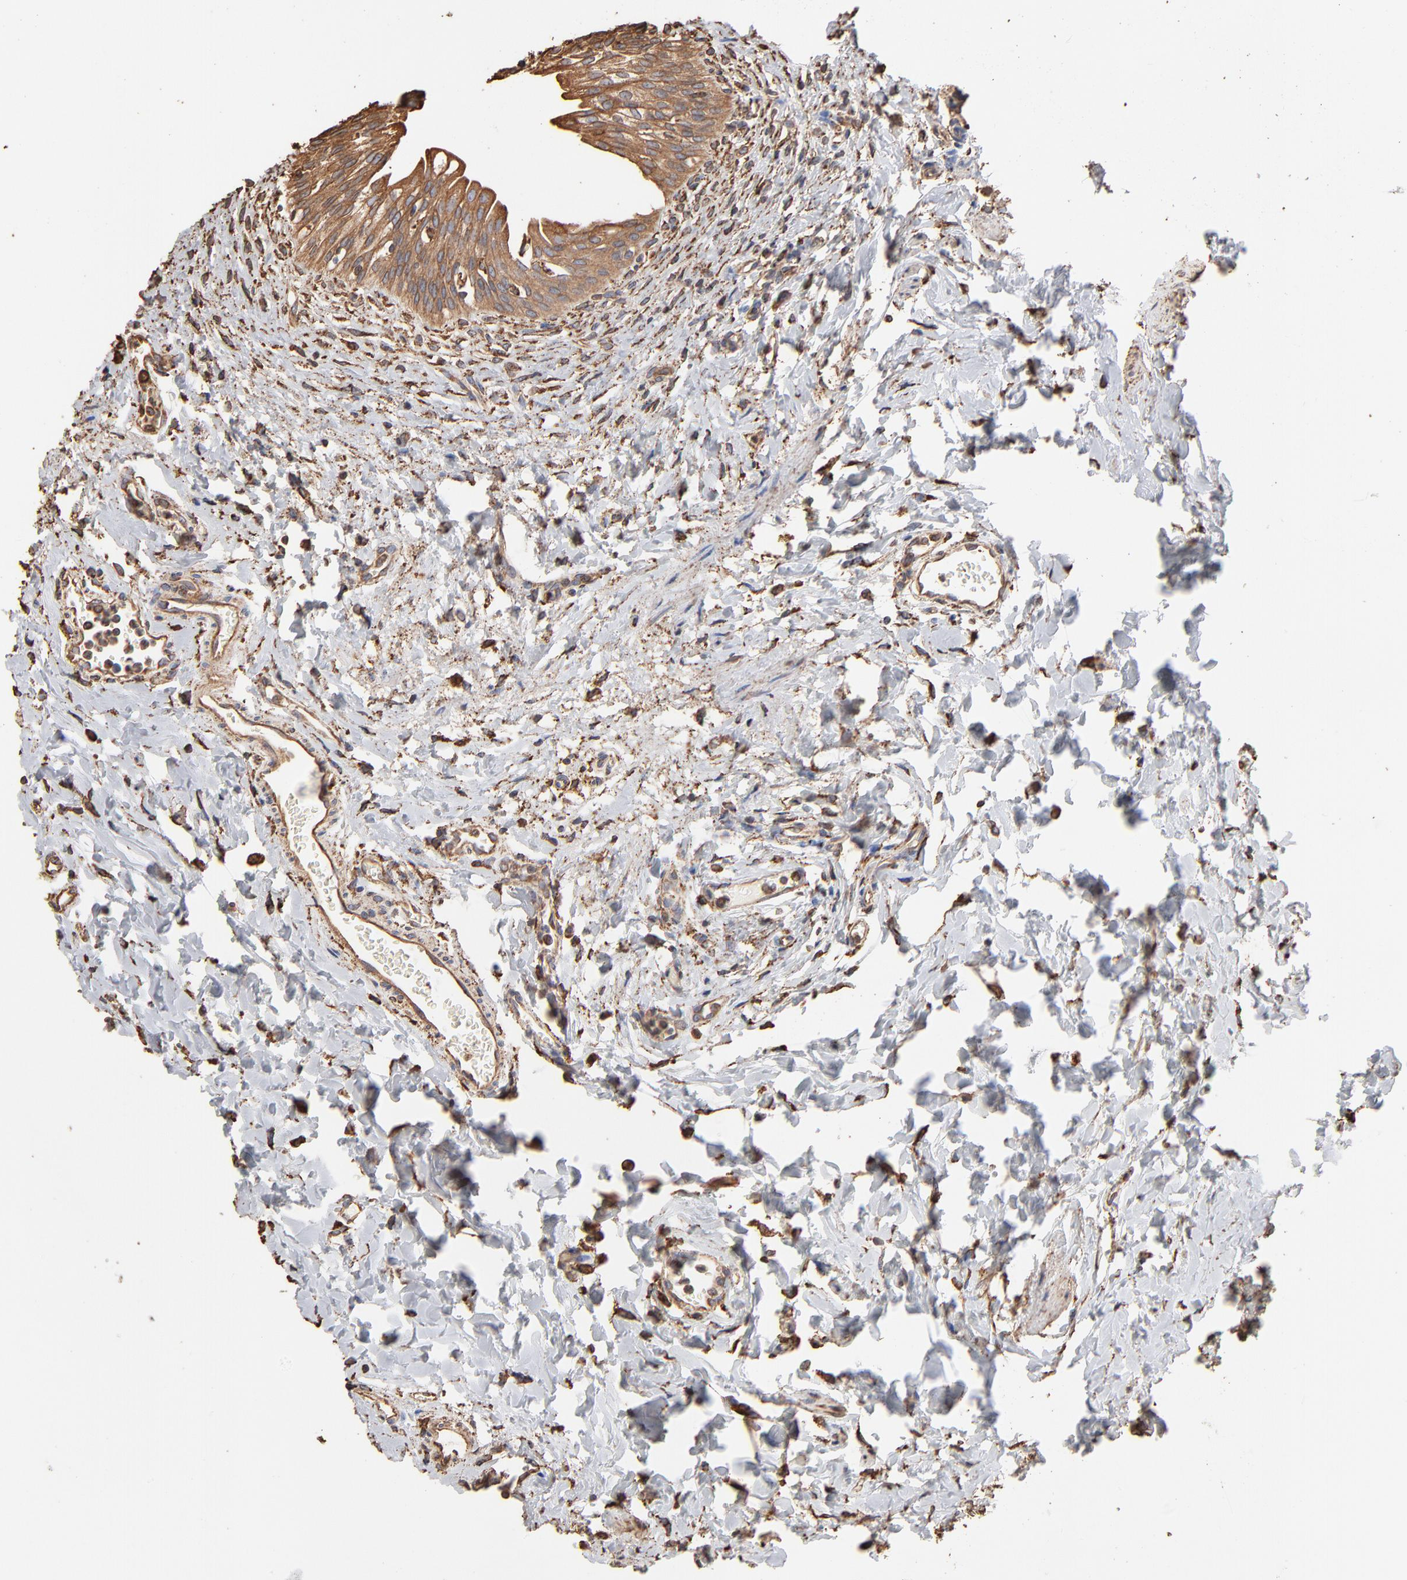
{"staining": {"intensity": "moderate", "quantity": ">75%", "location": "cytoplasmic/membranous"}, "tissue": "urinary bladder", "cell_type": "Urothelial cells", "image_type": "normal", "snomed": [{"axis": "morphology", "description": "Normal tissue, NOS"}, {"axis": "topography", "description": "Urinary bladder"}], "caption": "Immunohistochemistry (DAB (3,3'-diaminobenzidine)) staining of unremarkable urinary bladder demonstrates moderate cytoplasmic/membranous protein staining in about >75% of urothelial cells. (DAB (3,3'-diaminobenzidine) IHC, brown staining for protein, blue staining for nuclei).", "gene": "PDIA3", "patient": {"sex": "female", "age": 80}}